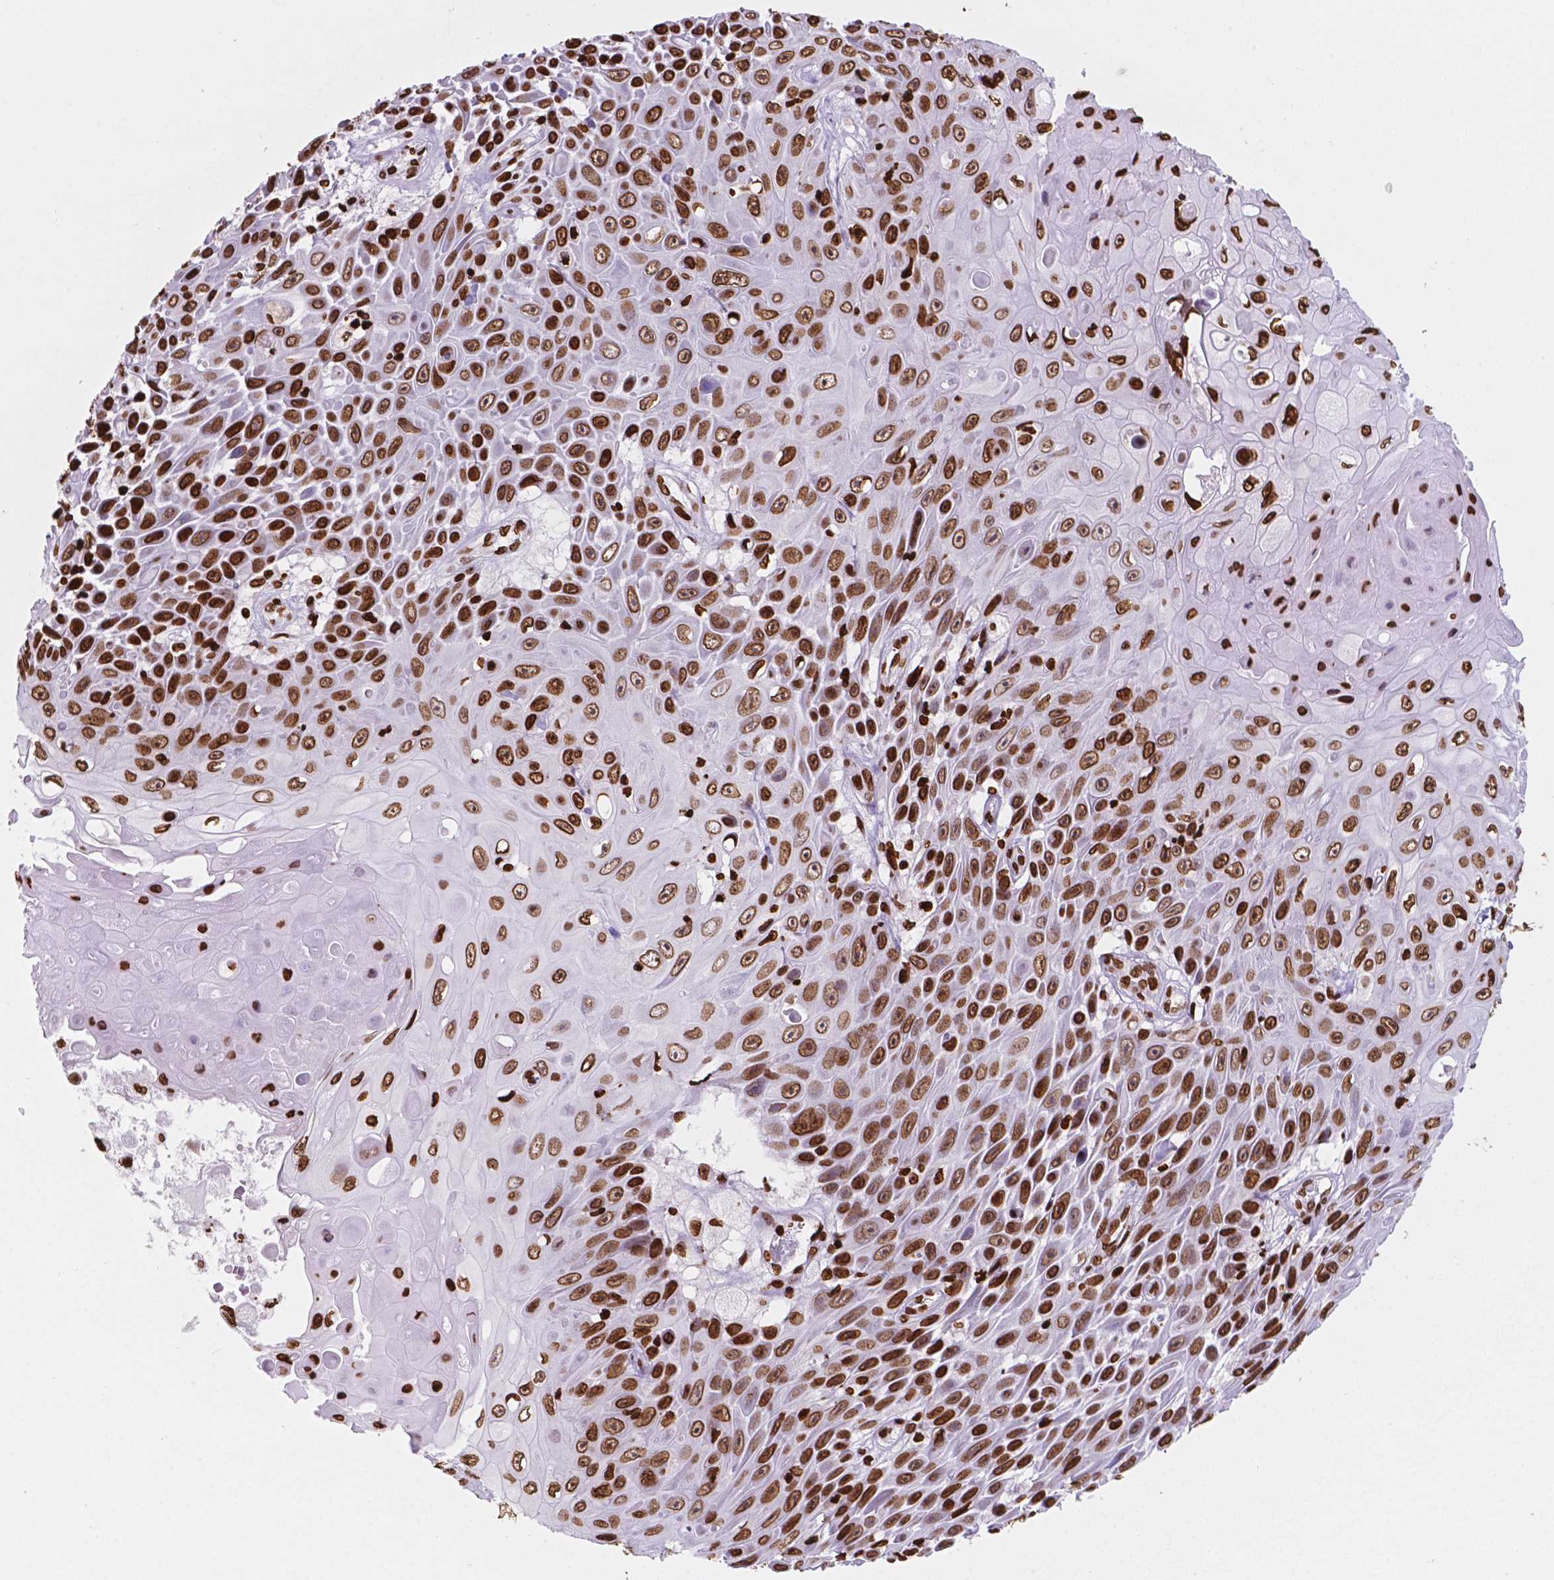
{"staining": {"intensity": "strong", "quantity": ">75%", "location": "nuclear"}, "tissue": "skin cancer", "cell_type": "Tumor cells", "image_type": "cancer", "snomed": [{"axis": "morphology", "description": "Squamous cell carcinoma, NOS"}, {"axis": "topography", "description": "Skin"}], "caption": "Protein expression analysis of human squamous cell carcinoma (skin) reveals strong nuclear positivity in about >75% of tumor cells.", "gene": "CBY3", "patient": {"sex": "male", "age": 82}}